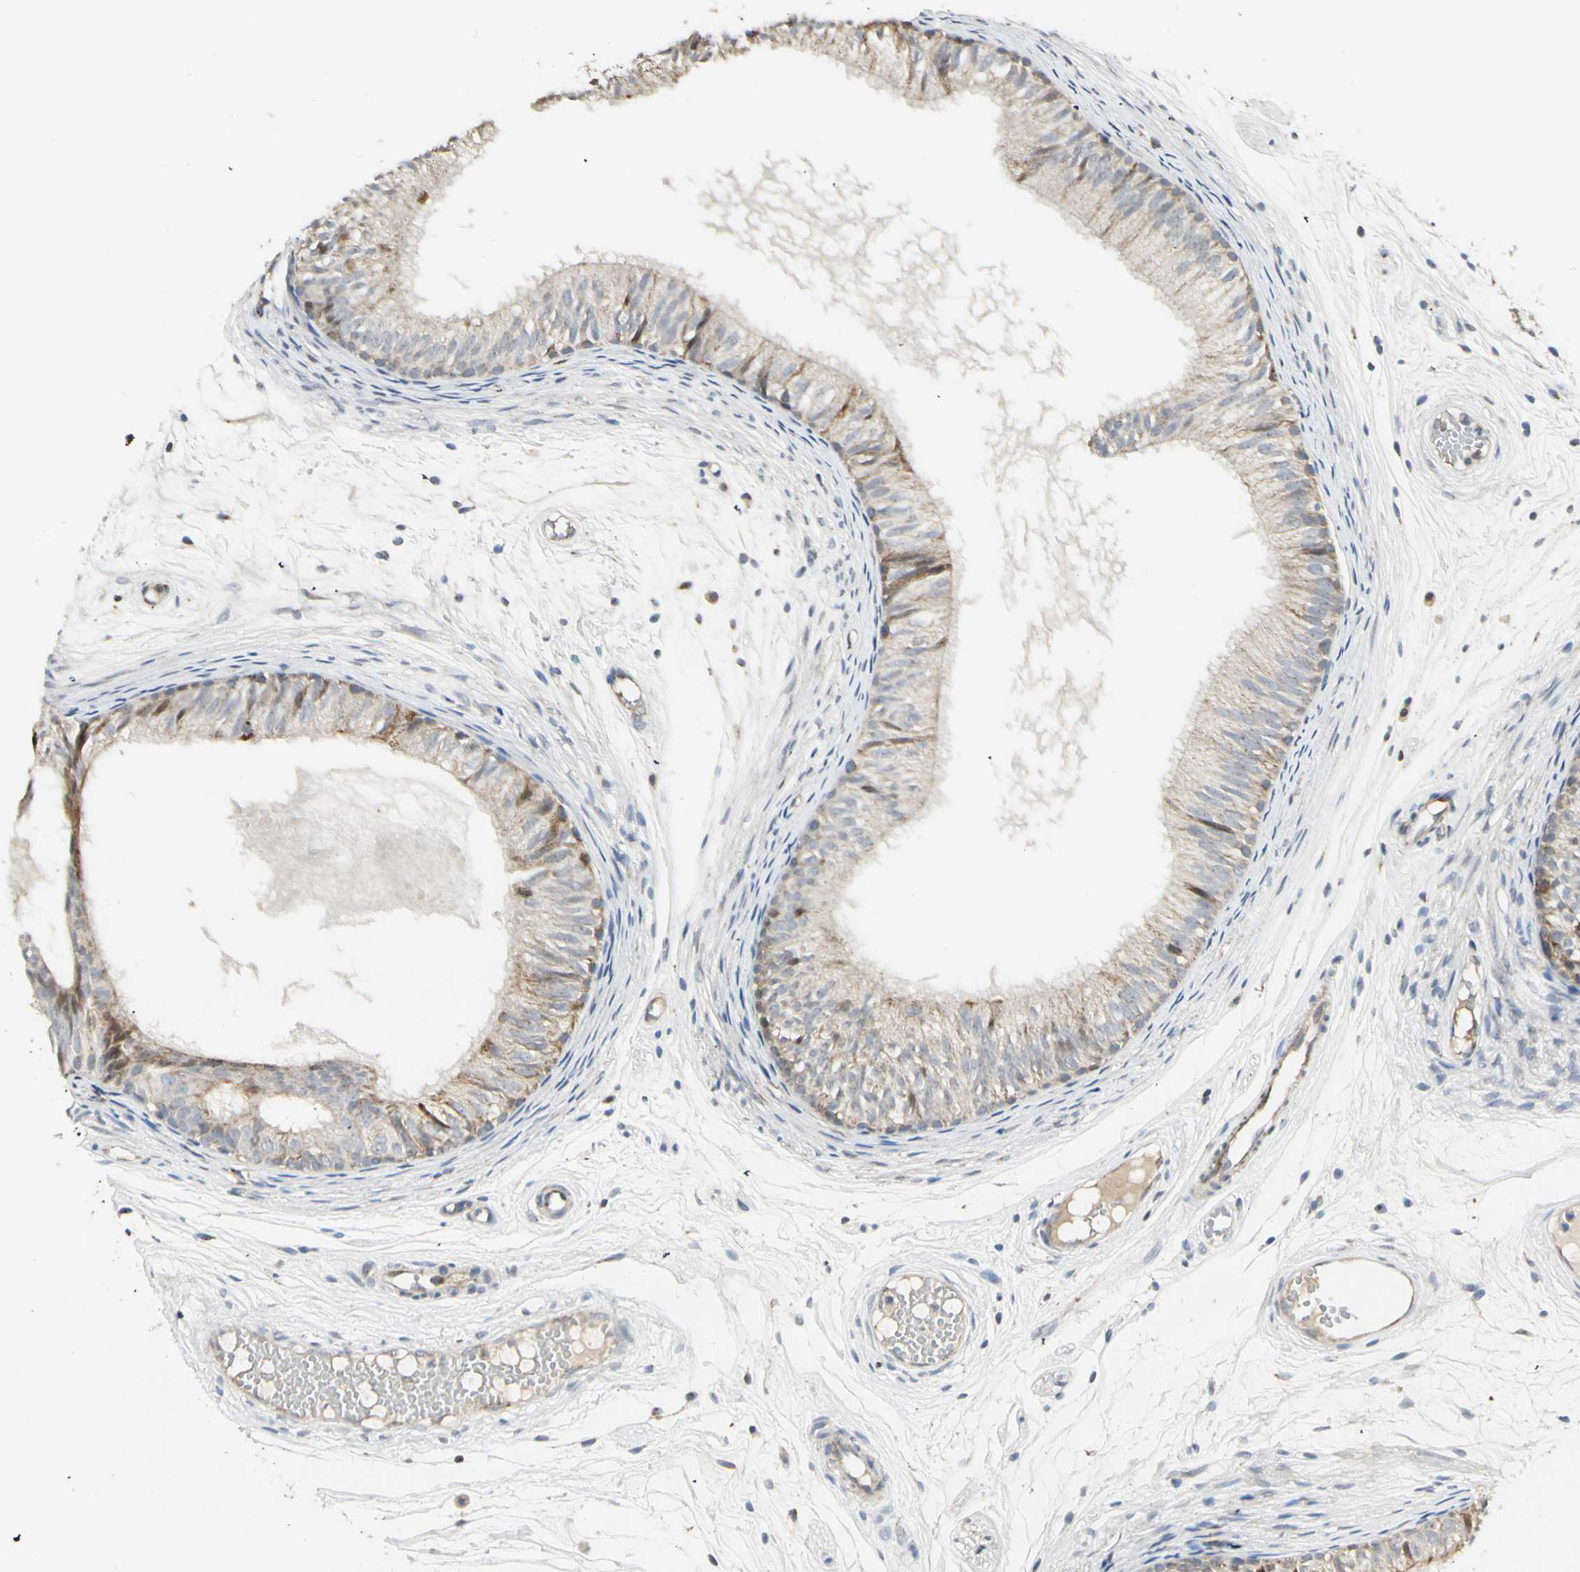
{"staining": {"intensity": "strong", "quantity": ">75%", "location": "cytoplasmic/membranous"}, "tissue": "epididymis", "cell_type": "Glandular cells", "image_type": "normal", "snomed": [{"axis": "morphology", "description": "Normal tissue, NOS"}, {"axis": "morphology", "description": "Atrophy, NOS"}, {"axis": "topography", "description": "Testis"}, {"axis": "topography", "description": "Epididymis"}], "caption": "IHC (DAB) staining of benign epididymis reveals strong cytoplasmic/membranous protein positivity in approximately >75% of glandular cells. (DAB IHC, brown staining for protein, blue staining for nuclei).", "gene": "ANKS6", "patient": {"sex": "male", "age": 18}}